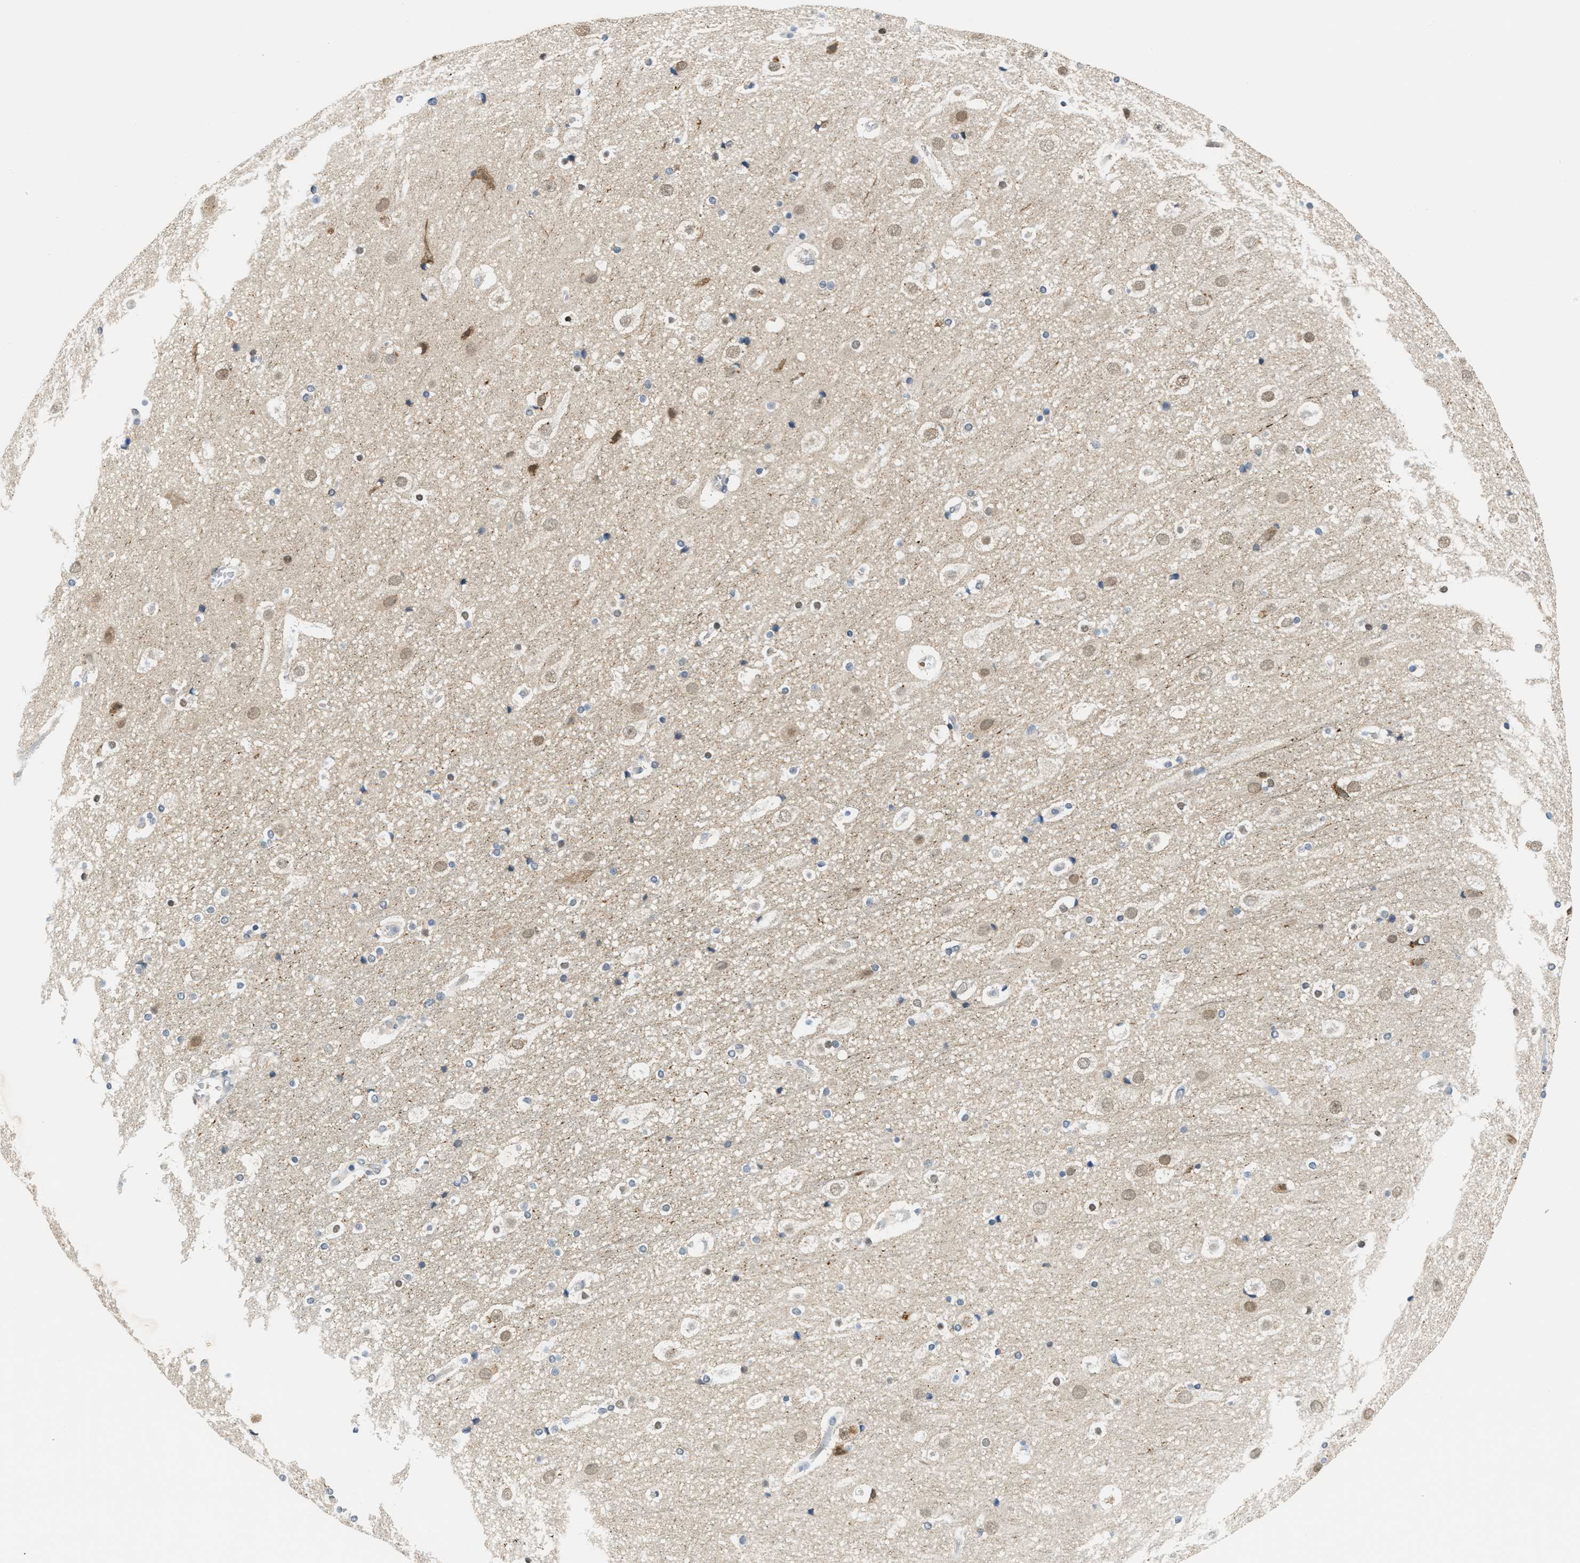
{"staining": {"intensity": "negative", "quantity": "none", "location": "none"}, "tissue": "cerebral cortex", "cell_type": "Endothelial cells", "image_type": "normal", "snomed": [{"axis": "morphology", "description": "Normal tissue, NOS"}, {"axis": "topography", "description": "Cerebral cortex"}], "caption": "High magnification brightfield microscopy of benign cerebral cortex stained with DAB (3,3'-diaminobenzidine) (brown) and counterstained with hematoxylin (blue): endothelial cells show no significant expression. The staining is performed using DAB (3,3'-diaminobenzidine) brown chromogen with nuclei counter-stained in using hematoxylin.", "gene": "KIF24", "patient": {"sex": "male", "age": 57}}